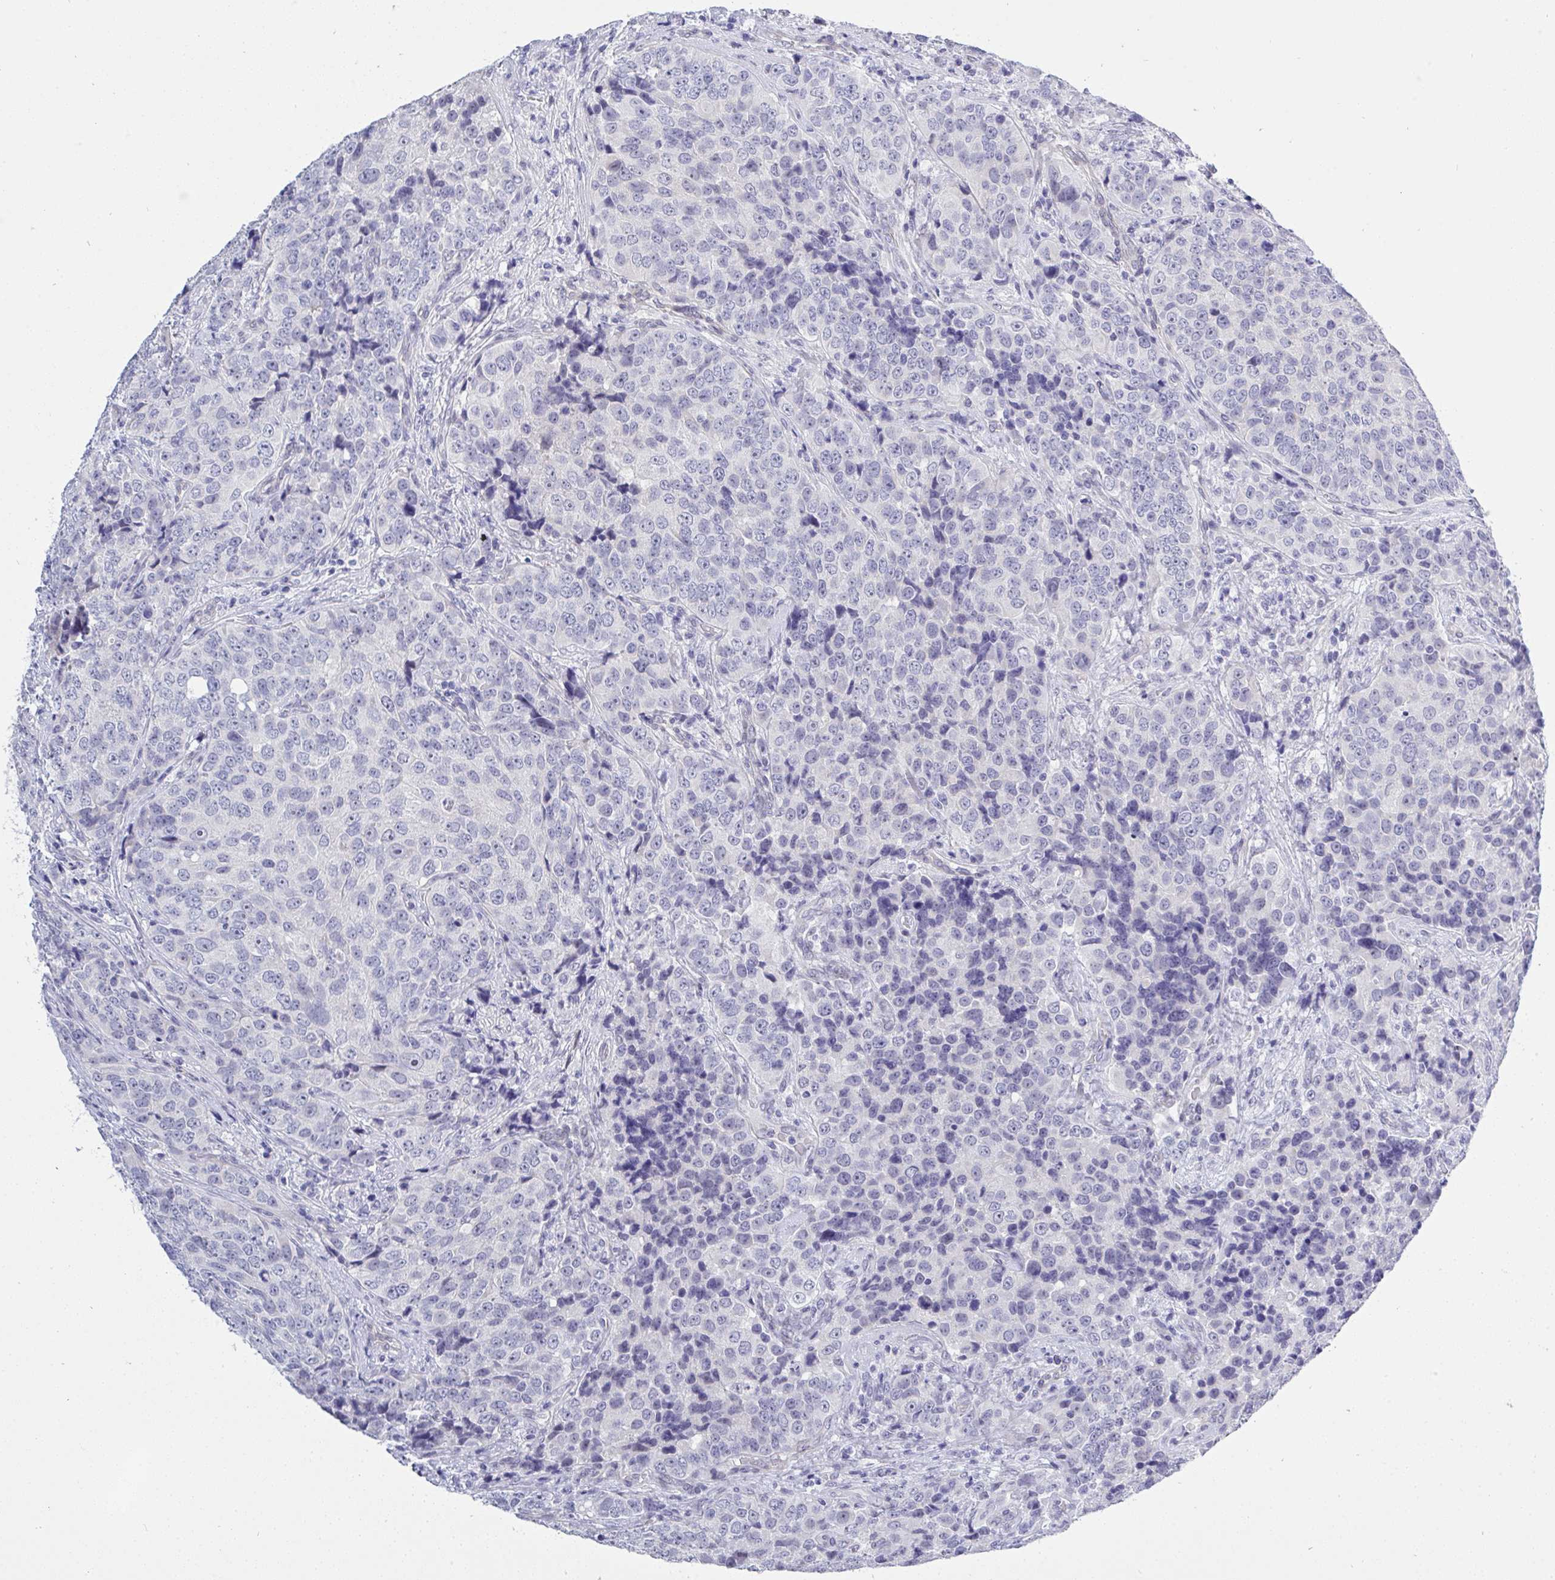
{"staining": {"intensity": "negative", "quantity": "none", "location": "none"}, "tissue": "urothelial cancer", "cell_type": "Tumor cells", "image_type": "cancer", "snomed": [{"axis": "morphology", "description": "Urothelial carcinoma, NOS"}, {"axis": "topography", "description": "Urinary bladder"}], "caption": "Tumor cells show no significant staining in transitional cell carcinoma.", "gene": "MFSD4A", "patient": {"sex": "male", "age": 52}}